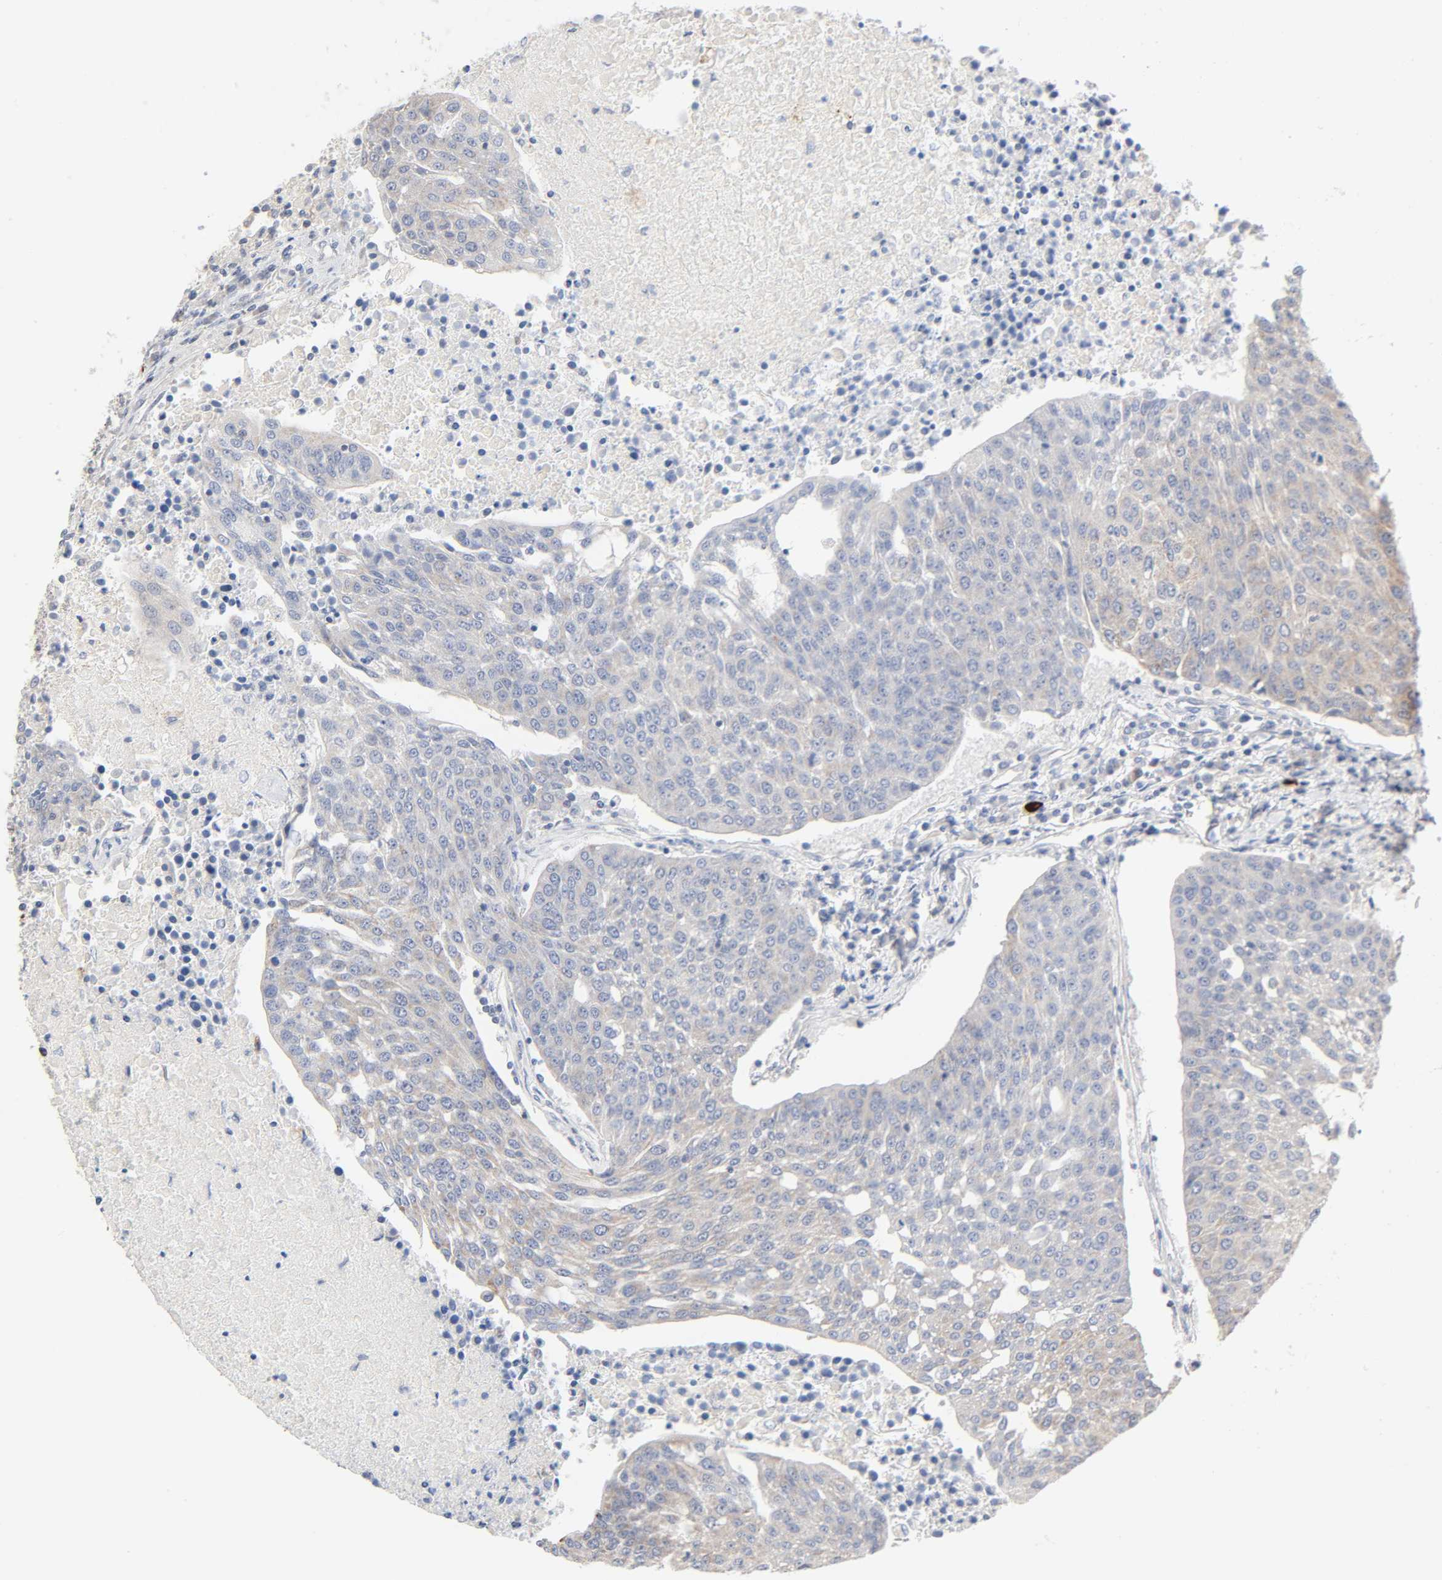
{"staining": {"intensity": "weak", "quantity": ">75%", "location": "cytoplasmic/membranous"}, "tissue": "urothelial cancer", "cell_type": "Tumor cells", "image_type": "cancer", "snomed": [{"axis": "morphology", "description": "Urothelial carcinoma, High grade"}, {"axis": "topography", "description": "Urinary bladder"}], "caption": "Immunohistochemical staining of human urothelial cancer demonstrates weak cytoplasmic/membranous protein positivity in approximately >75% of tumor cells. Nuclei are stained in blue.", "gene": "SYT16", "patient": {"sex": "female", "age": 85}}